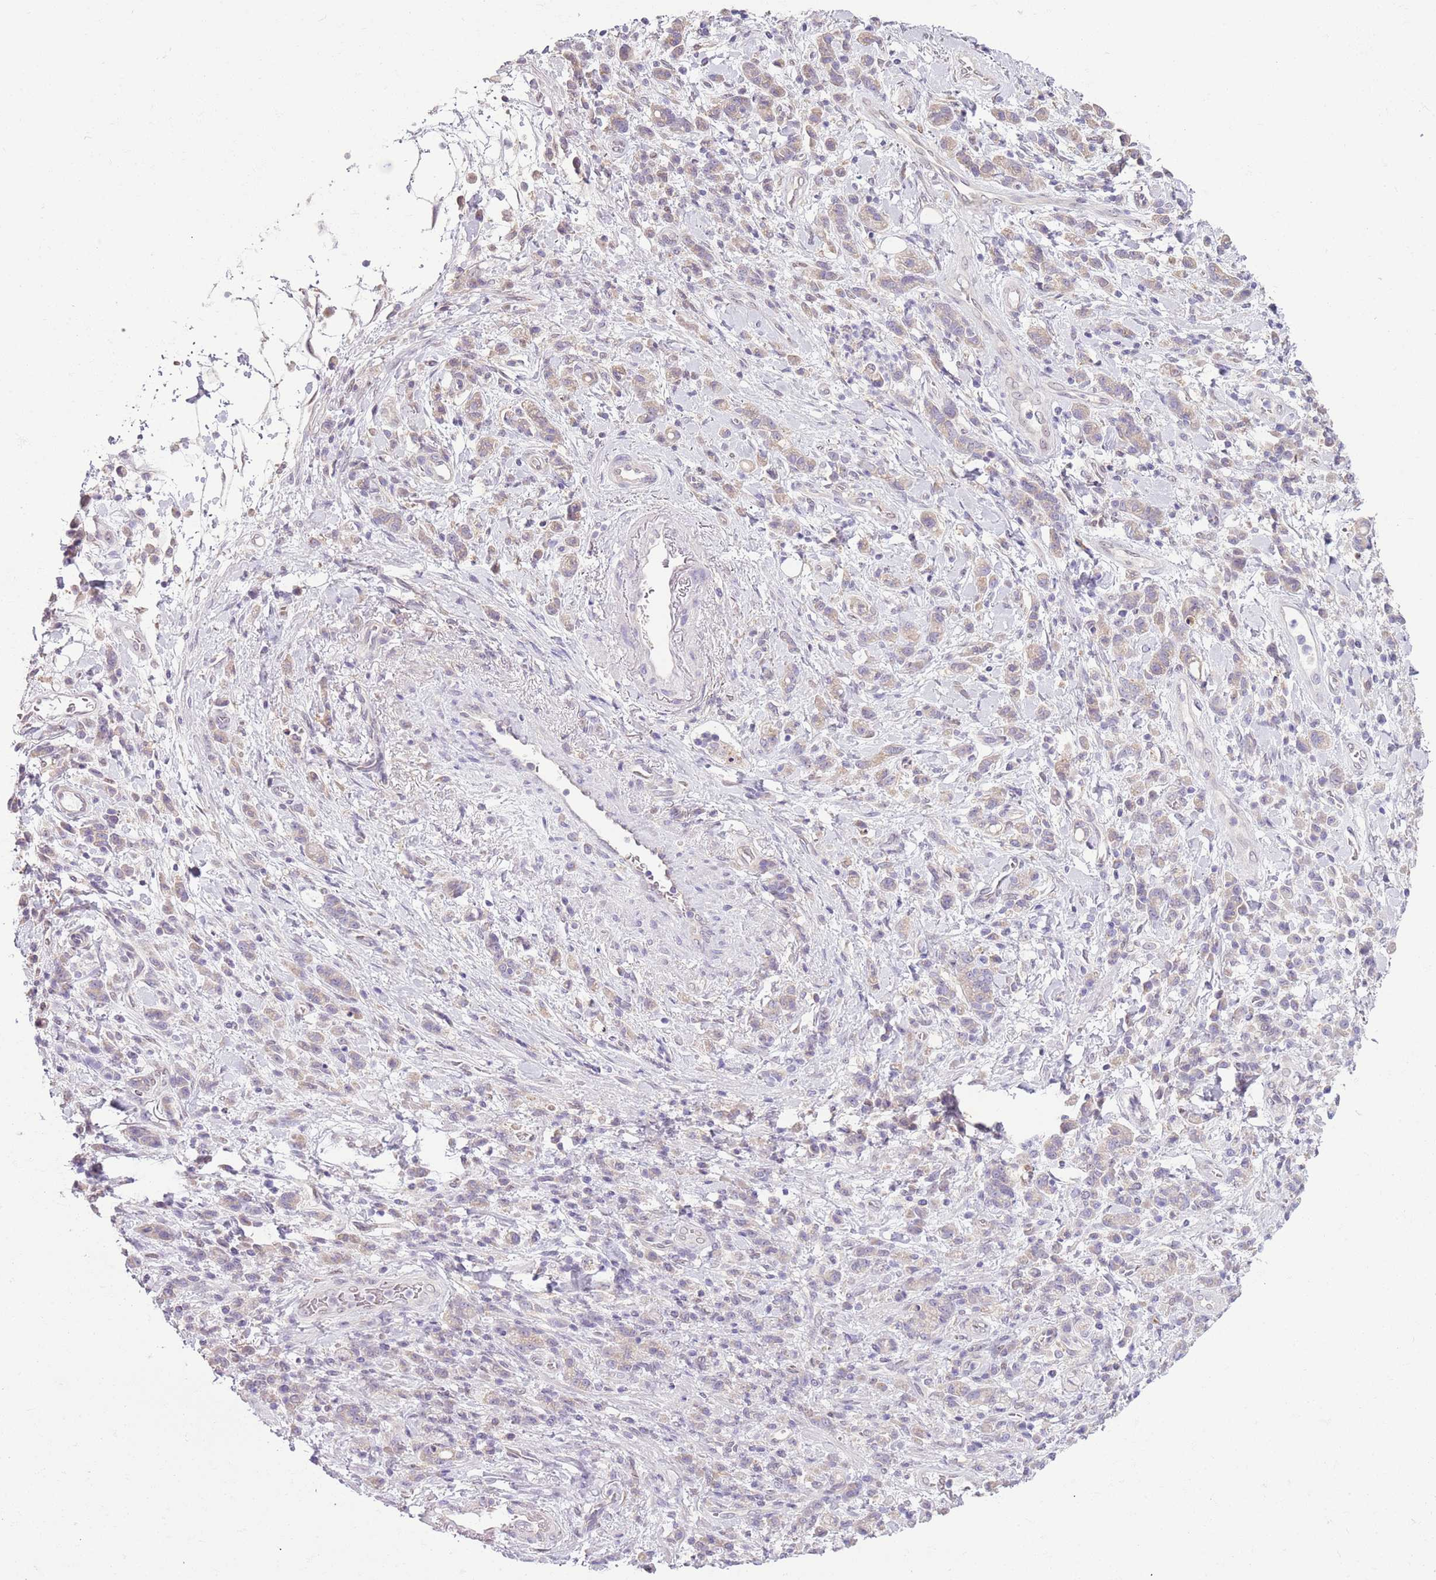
{"staining": {"intensity": "weak", "quantity": "25%-75%", "location": "cytoplasmic/membranous"}, "tissue": "stomach cancer", "cell_type": "Tumor cells", "image_type": "cancer", "snomed": [{"axis": "morphology", "description": "Adenocarcinoma, NOS"}, {"axis": "topography", "description": "Stomach"}], "caption": "A brown stain labels weak cytoplasmic/membranous staining of a protein in human stomach adenocarcinoma tumor cells.", "gene": "CAPN9", "patient": {"sex": "male", "age": 77}}